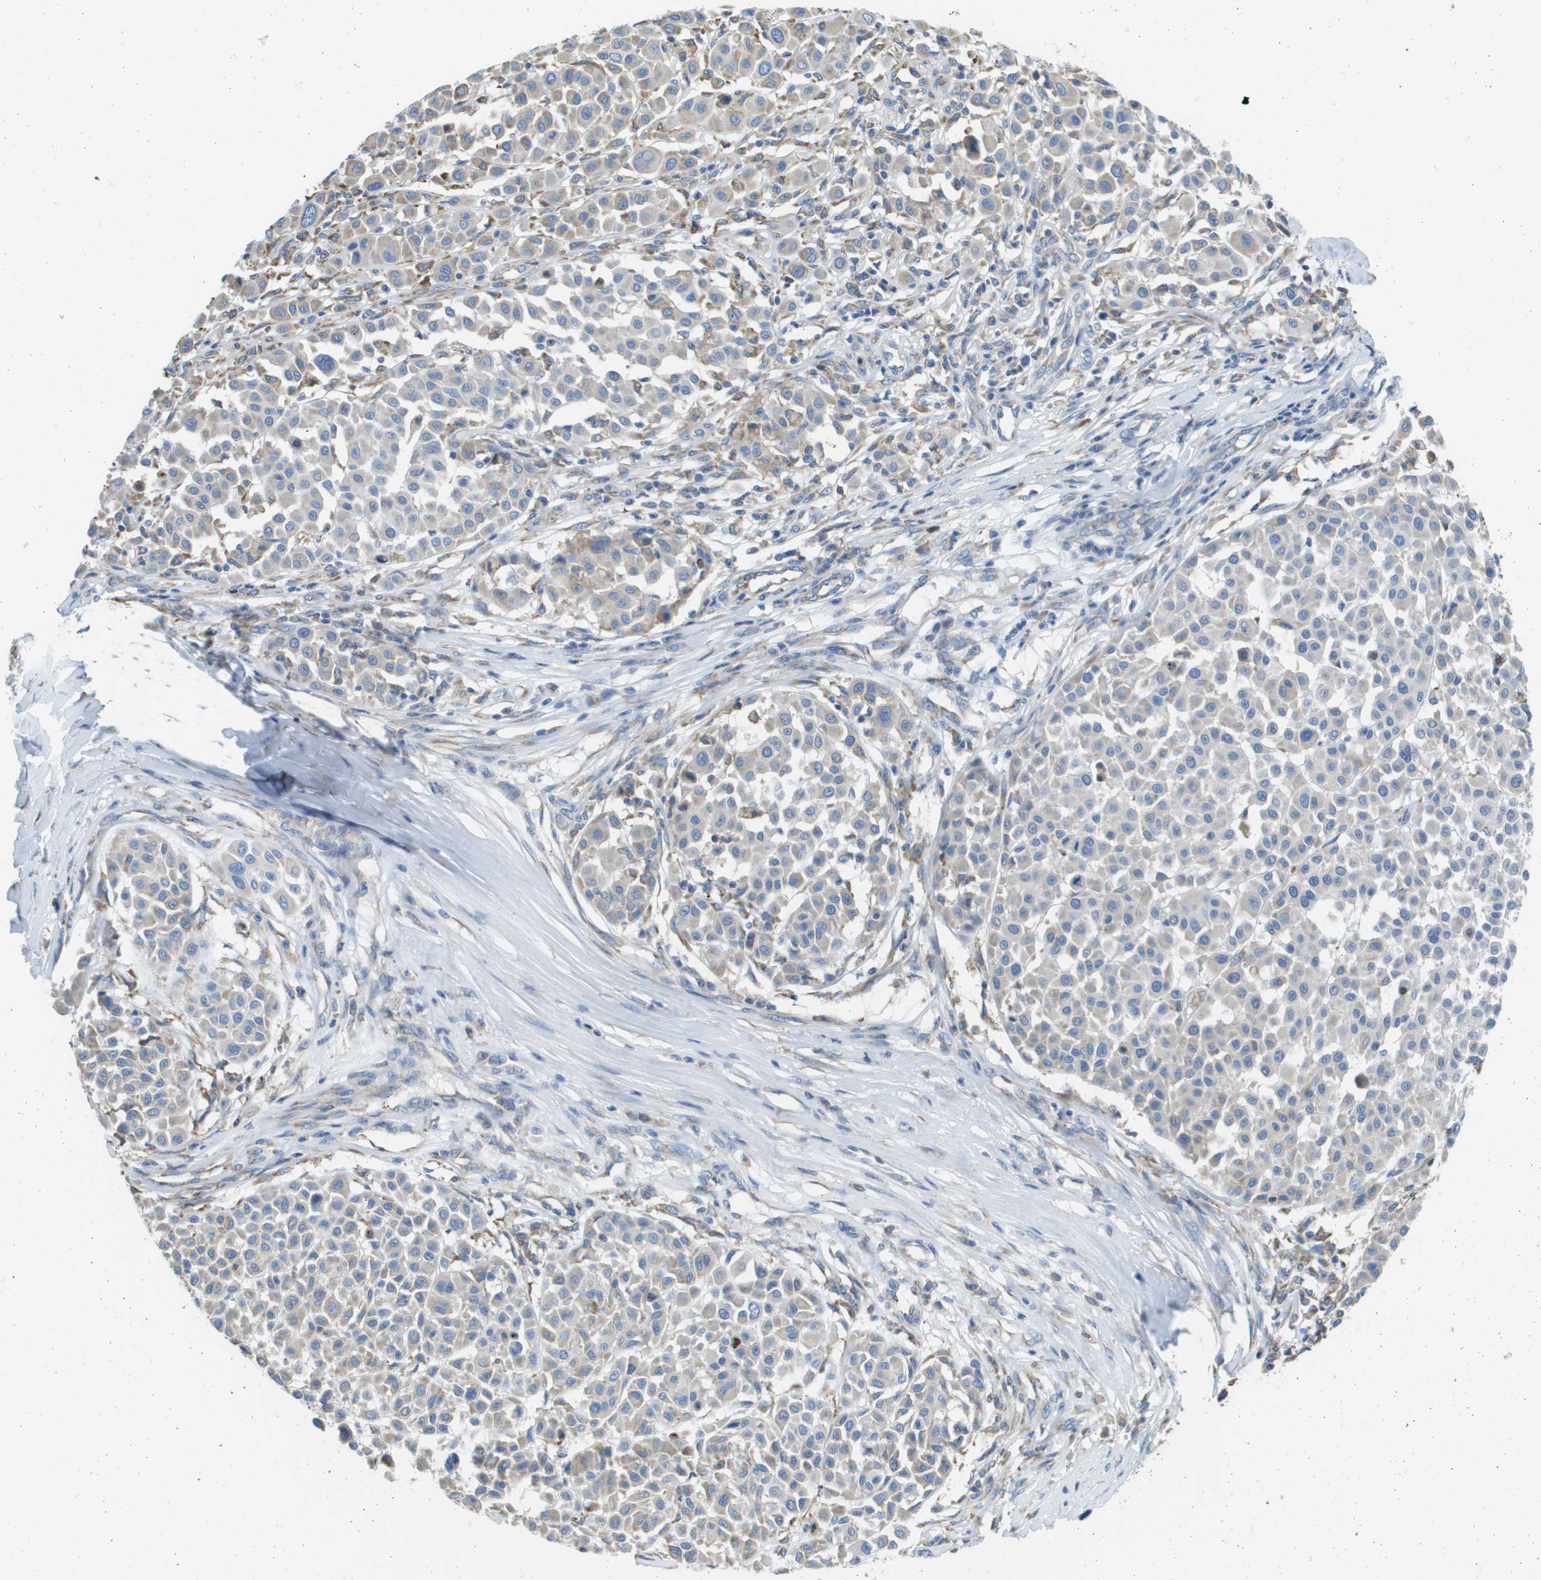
{"staining": {"intensity": "negative", "quantity": "none", "location": "none"}, "tissue": "melanoma", "cell_type": "Tumor cells", "image_type": "cancer", "snomed": [{"axis": "morphology", "description": "Malignant melanoma, Metastatic site"}, {"axis": "topography", "description": "Soft tissue"}], "caption": "DAB (3,3'-diaminobenzidine) immunohistochemical staining of human melanoma demonstrates no significant staining in tumor cells.", "gene": "SDR42E1", "patient": {"sex": "male", "age": 41}}